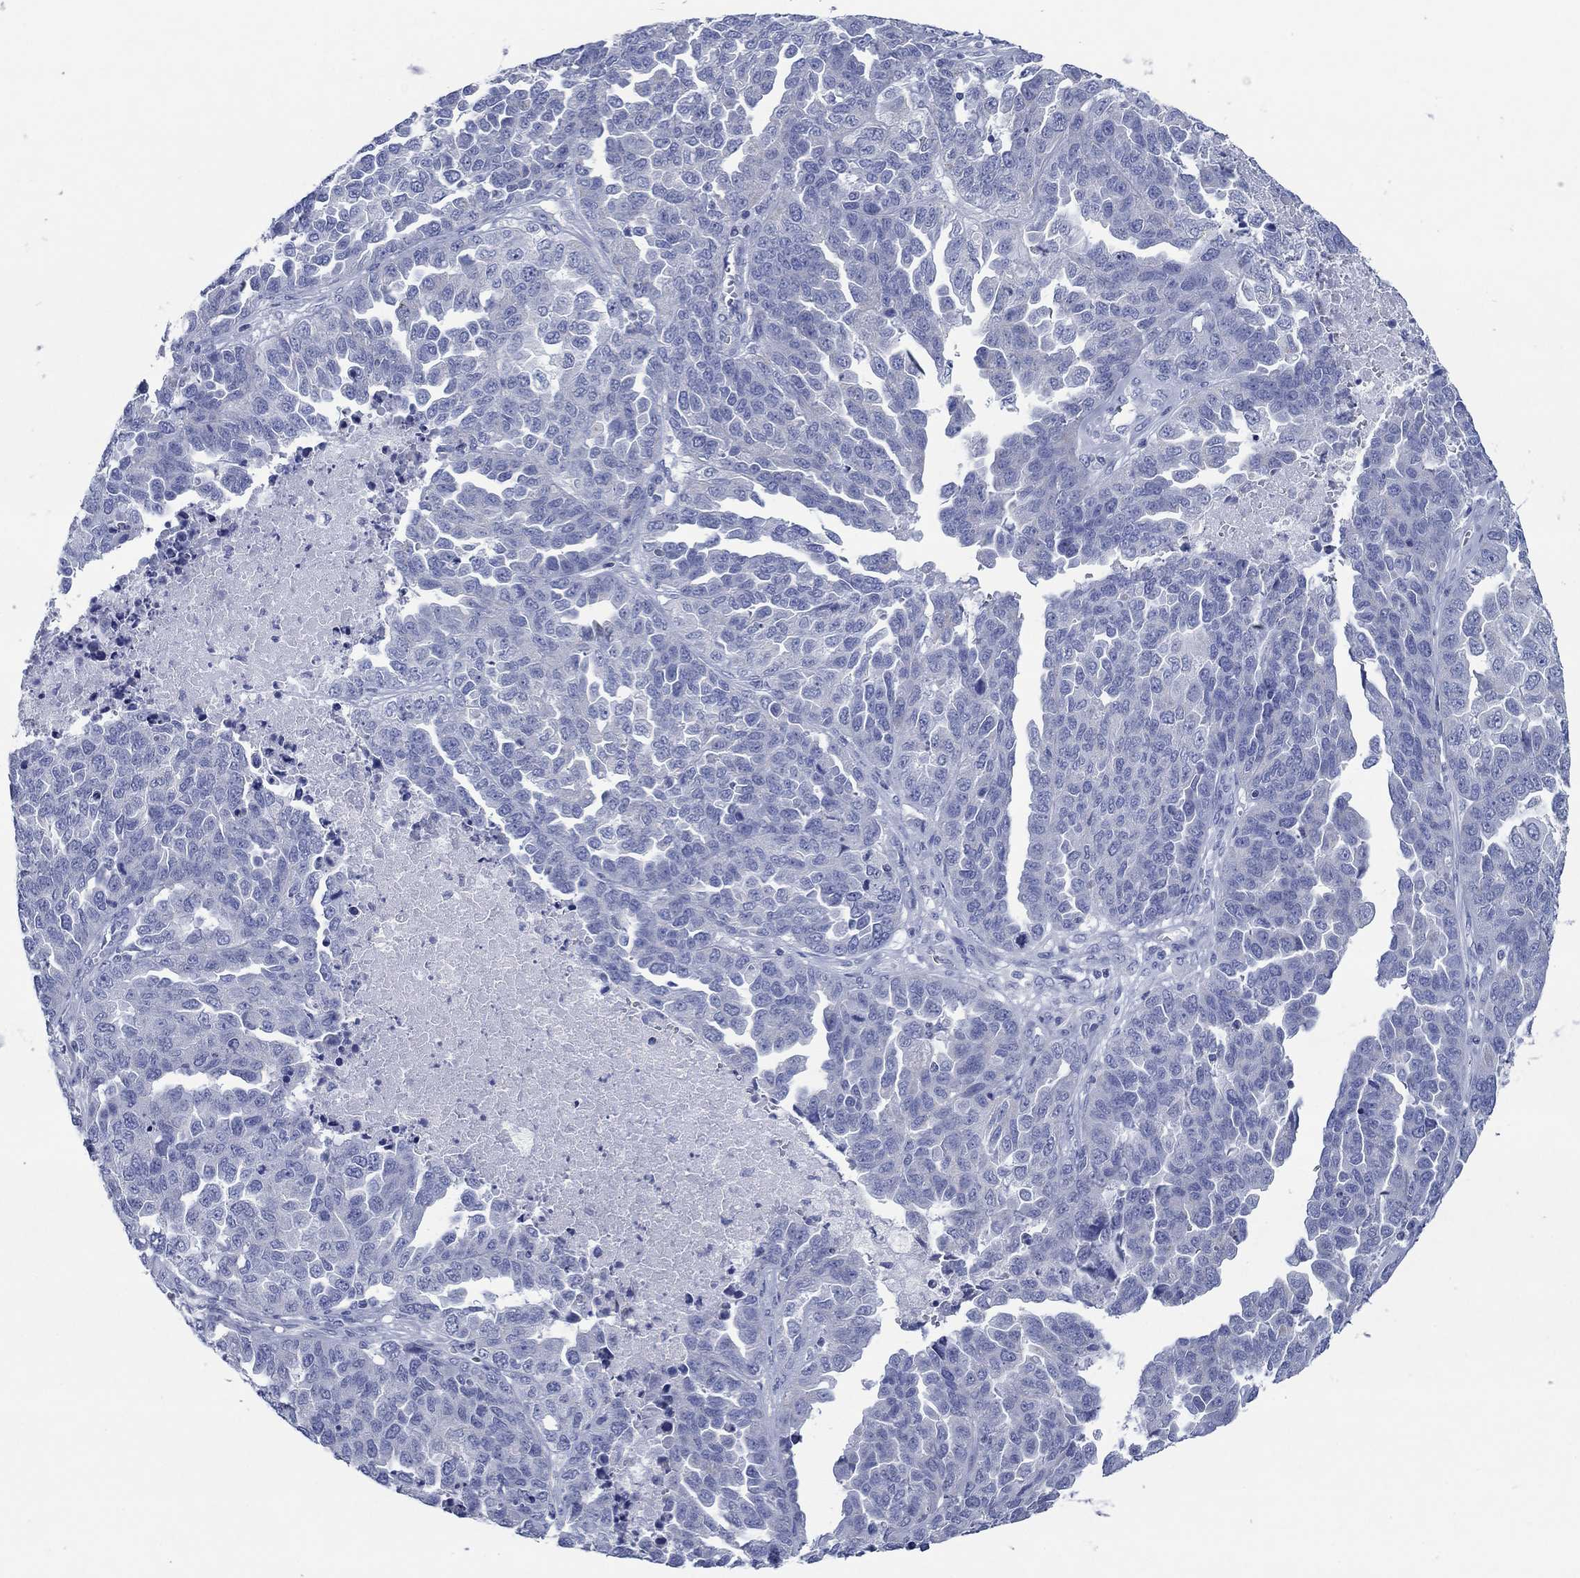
{"staining": {"intensity": "negative", "quantity": "none", "location": "none"}, "tissue": "ovarian cancer", "cell_type": "Tumor cells", "image_type": "cancer", "snomed": [{"axis": "morphology", "description": "Cystadenocarcinoma, serous, NOS"}, {"axis": "topography", "description": "Ovary"}], "caption": "Tumor cells show no significant protein positivity in ovarian cancer. The staining was performed using DAB (3,3'-diaminobenzidine) to visualize the protein expression in brown, while the nuclei were stained in blue with hematoxylin (Magnification: 20x).", "gene": "HCRT", "patient": {"sex": "female", "age": 87}}